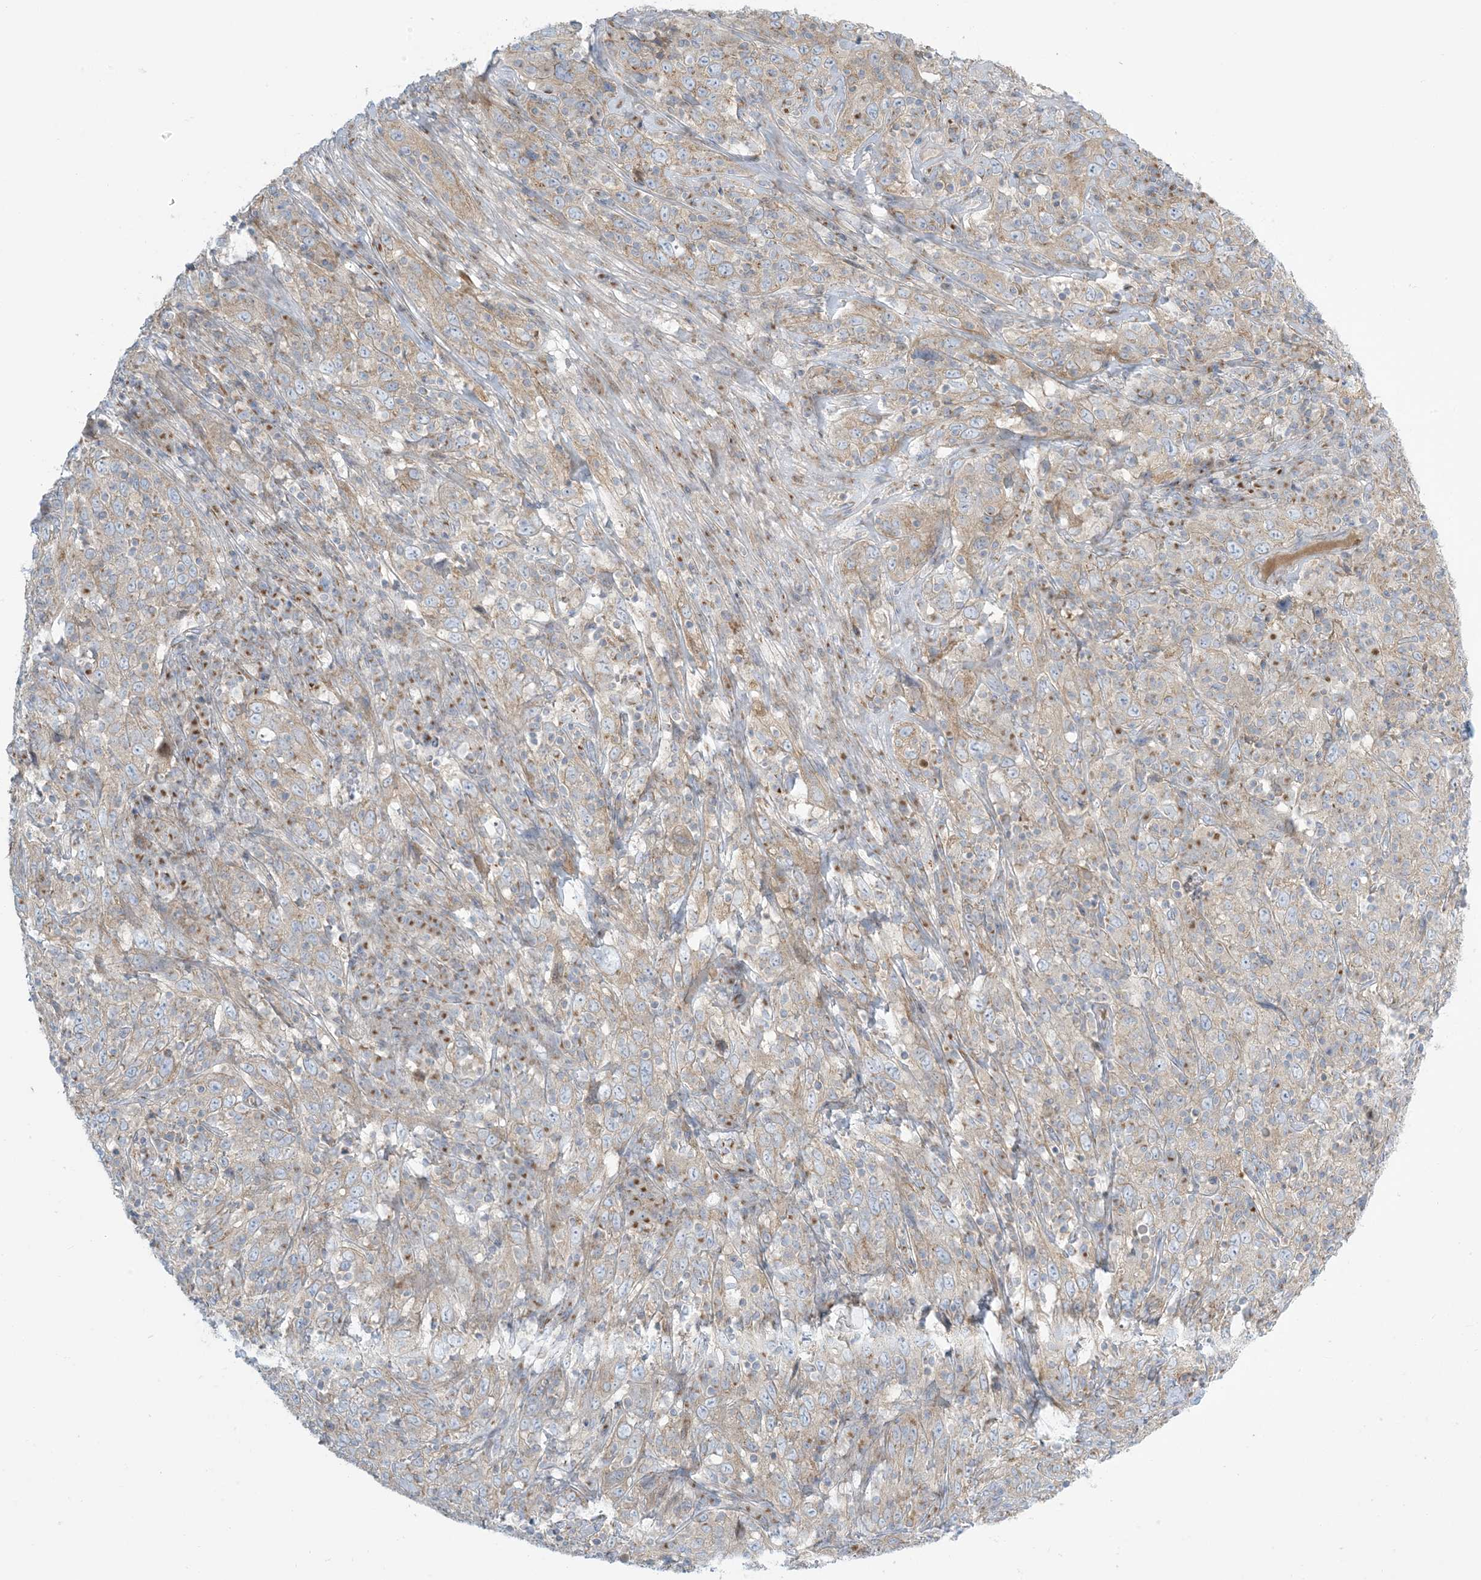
{"staining": {"intensity": "weak", "quantity": "25%-75%", "location": "cytoplasmic/membranous"}, "tissue": "cervical cancer", "cell_type": "Tumor cells", "image_type": "cancer", "snomed": [{"axis": "morphology", "description": "Squamous cell carcinoma, NOS"}, {"axis": "topography", "description": "Cervix"}], "caption": "Cervical squamous cell carcinoma was stained to show a protein in brown. There is low levels of weak cytoplasmic/membranous positivity in approximately 25%-75% of tumor cells.", "gene": "AFTPH", "patient": {"sex": "female", "age": 46}}